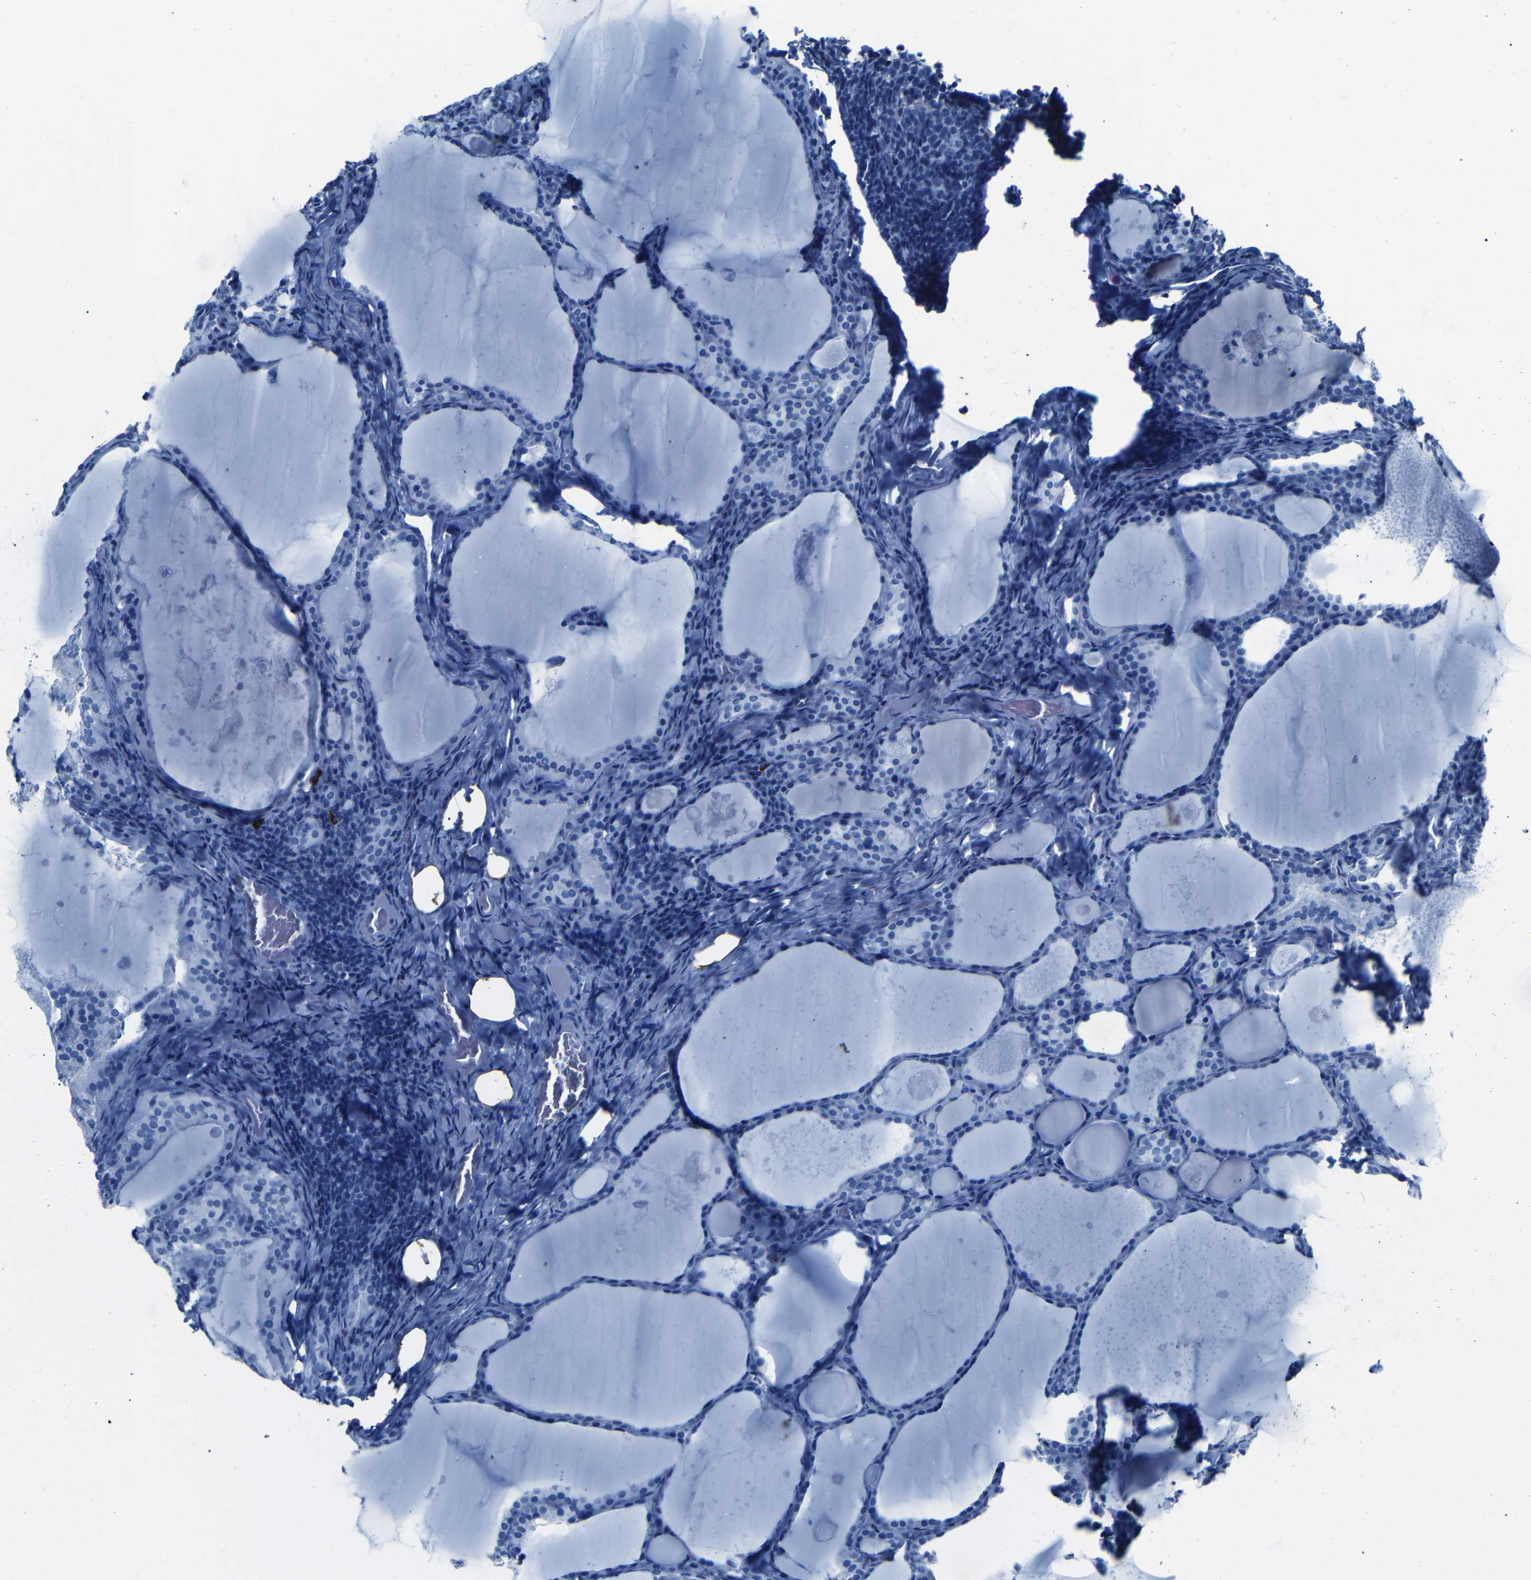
{"staining": {"intensity": "negative", "quantity": "none", "location": "none"}, "tissue": "thyroid cancer", "cell_type": "Tumor cells", "image_type": "cancer", "snomed": [{"axis": "morphology", "description": "Papillary adenocarcinoma, NOS"}, {"axis": "topography", "description": "Thyroid gland"}], "caption": "Tumor cells show no significant protein staining in thyroid cancer (papillary adenocarcinoma).", "gene": "CLDN11", "patient": {"sex": "female", "age": 42}}